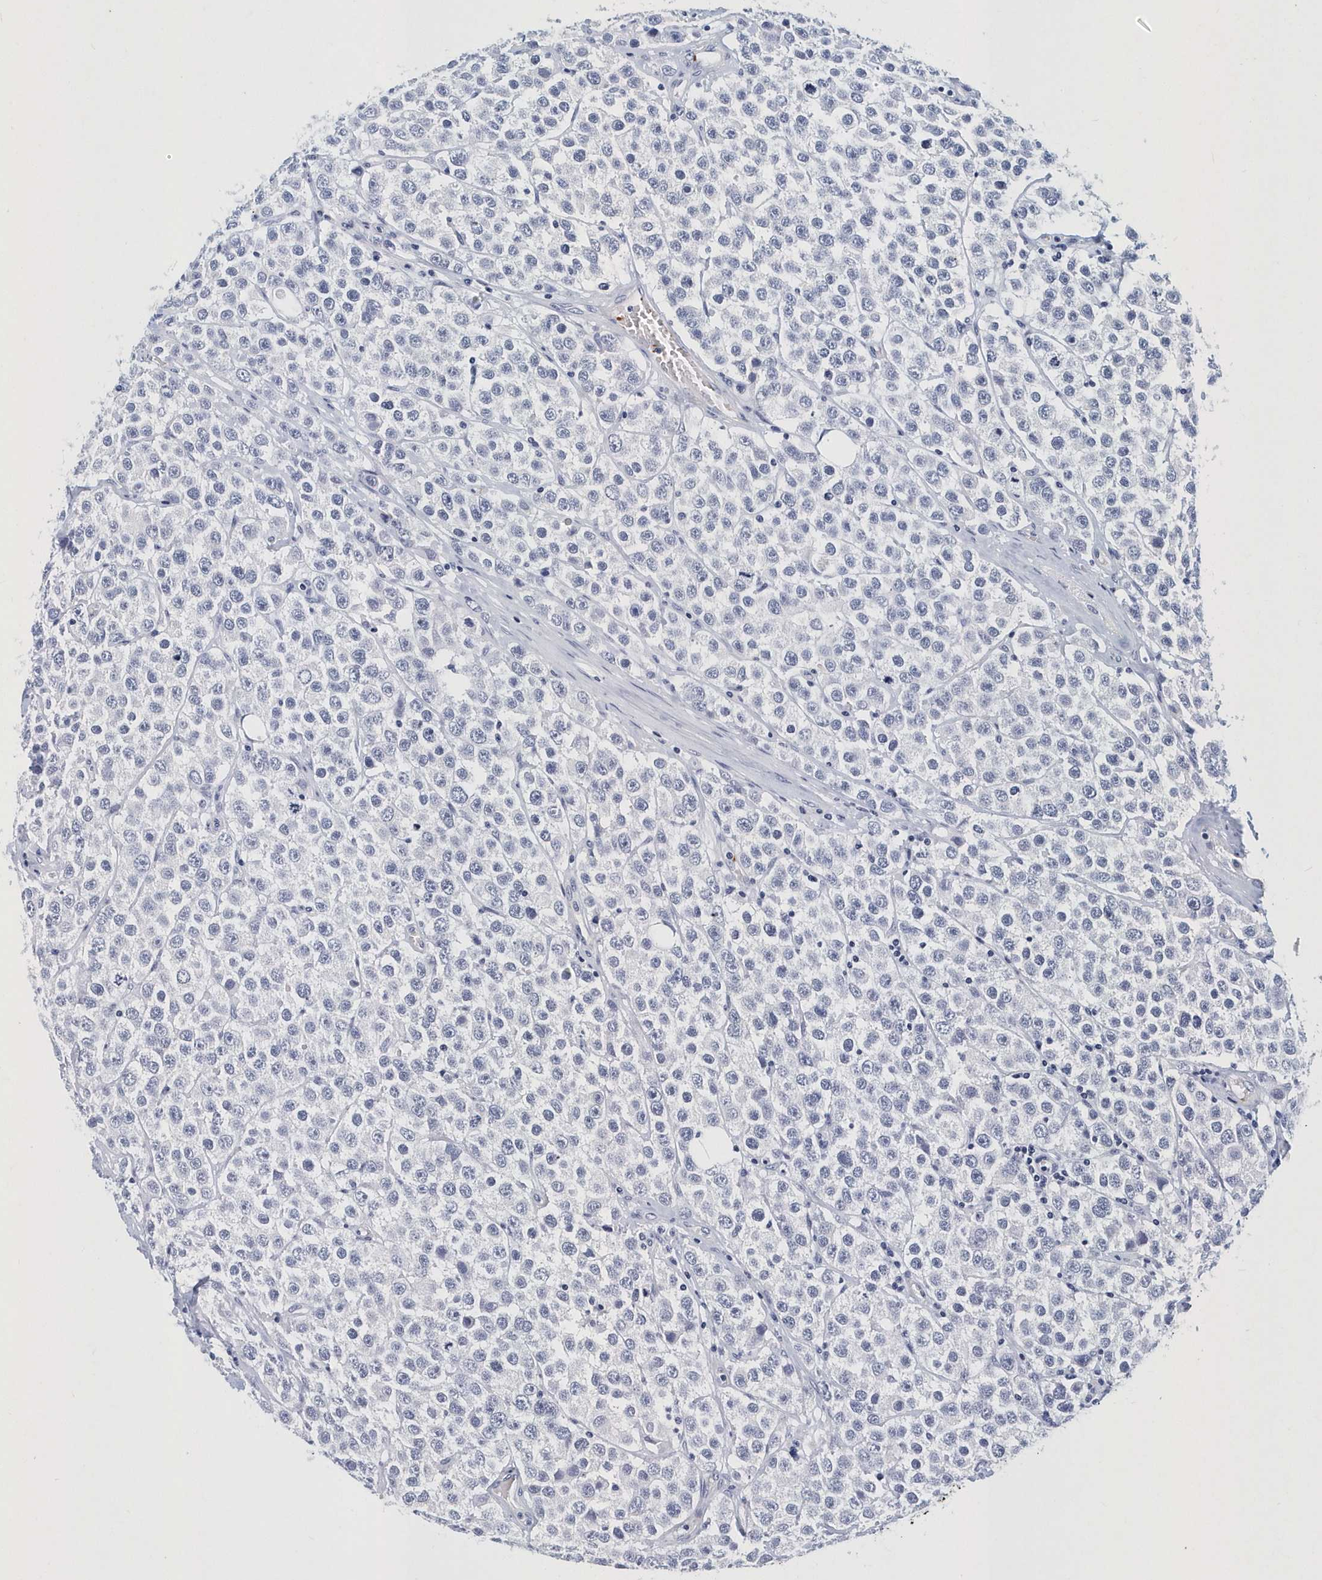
{"staining": {"intensity": "negative", "quantity": "none", "location": "none"}, "tissue": "testis cancer", "cell_type": "Tumor cells", "image_type": "cancer", "snomed": [{"axis": "morphology", "description": "Seminoma, NOS"}, {"axis": "topography", "description": "Testis"}], "caption": "Tumor cells are negative for protein expression in human testis cancer.", "gene": "ITGA2B", "patient": {"sex": "male", "age": 28}}